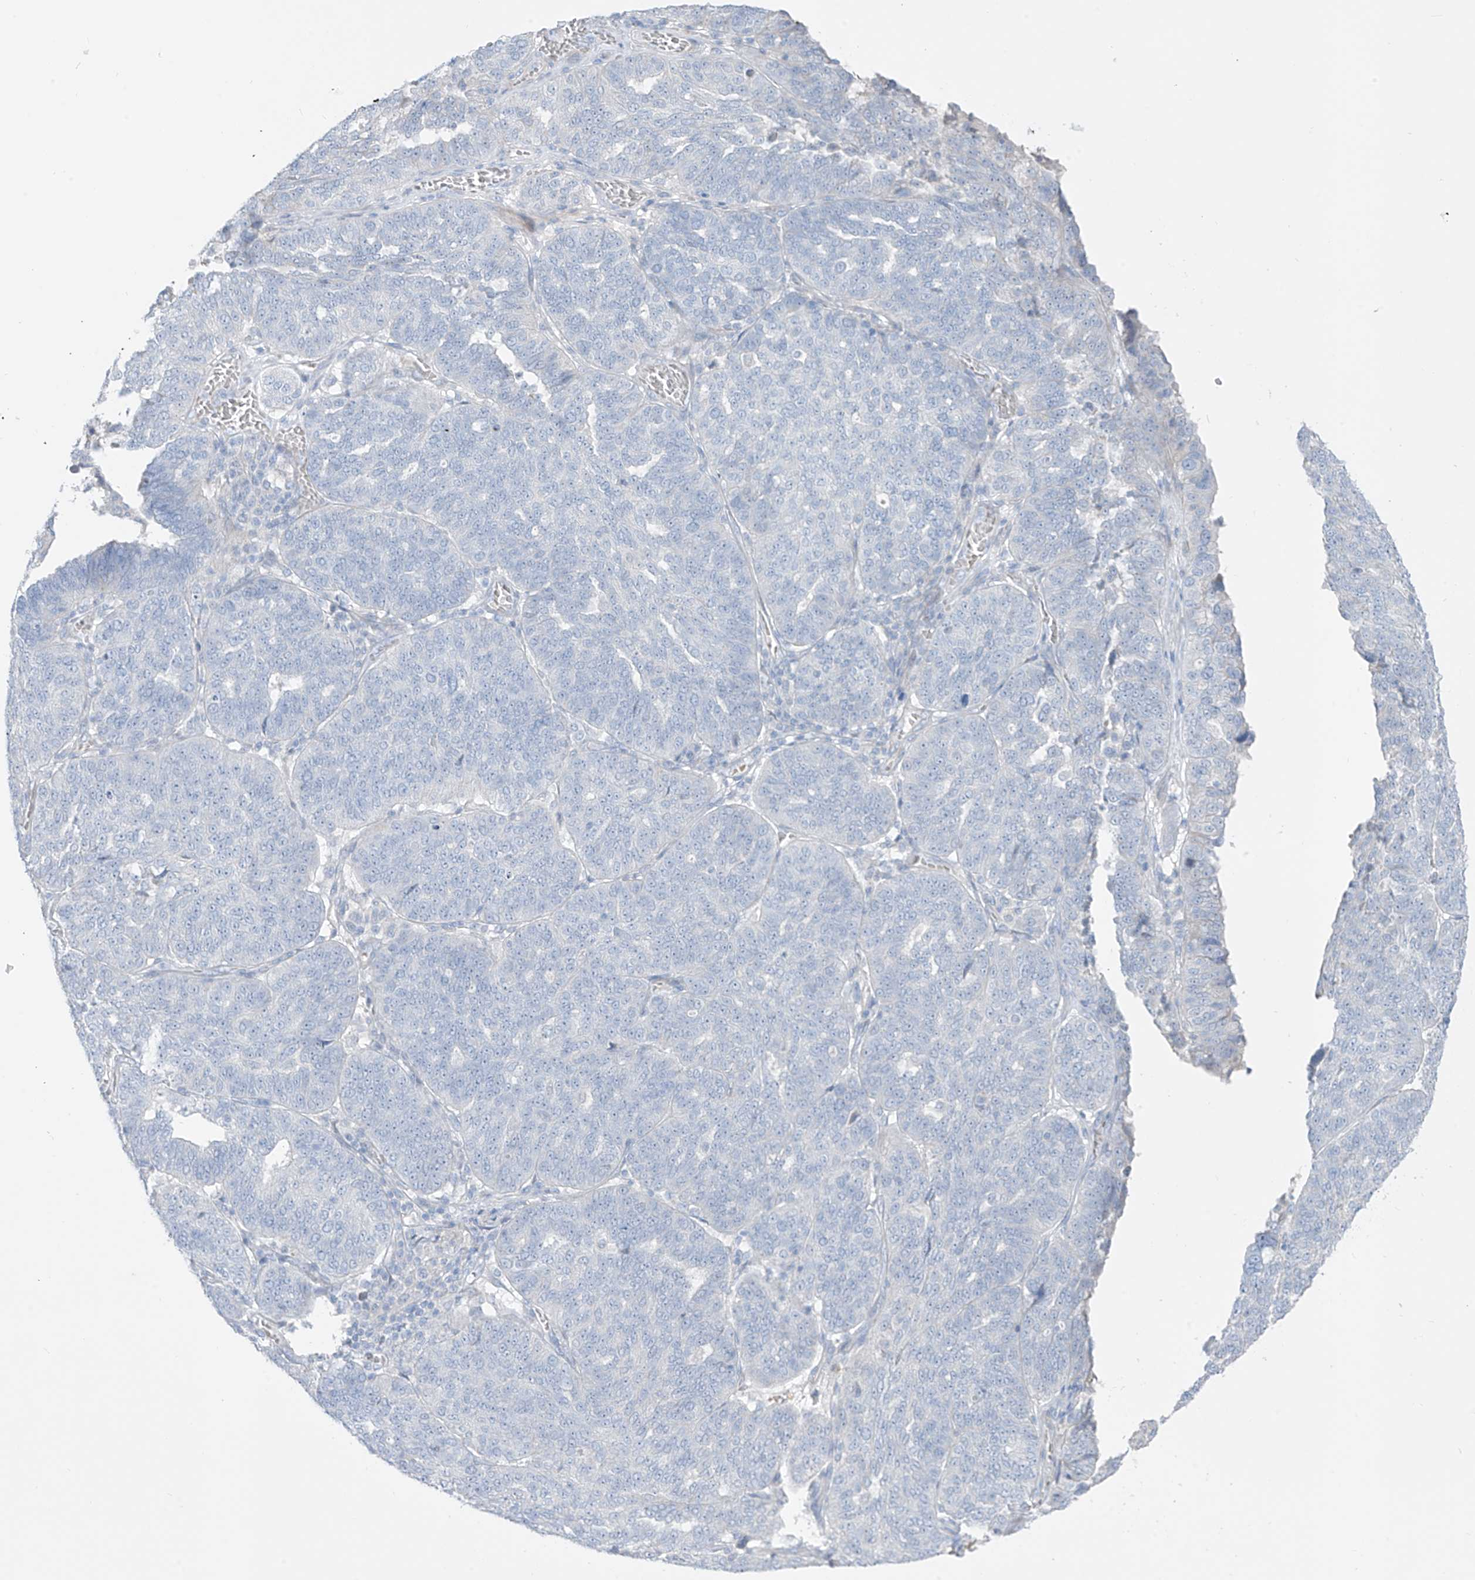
{"staining": {"intensity": "negative", "quantity": "none", "location": "none"}, "tissue": "ovarian cancer", "cell_type": "Tumor cells", "image_type": "cancer", "snomed": [{"axis": "morphology", "description": "Cystadenocarcinoma, serous, NOS"}, {"axis": "topography", "description": "Ovary"}], "caption": "A photomicrograph of human serous cystadenocarcinoma (ovarian) is negative for staining in tumor cells.", "gene": "ASPRV1", "patient": {"sex": "female", "age": 59}}